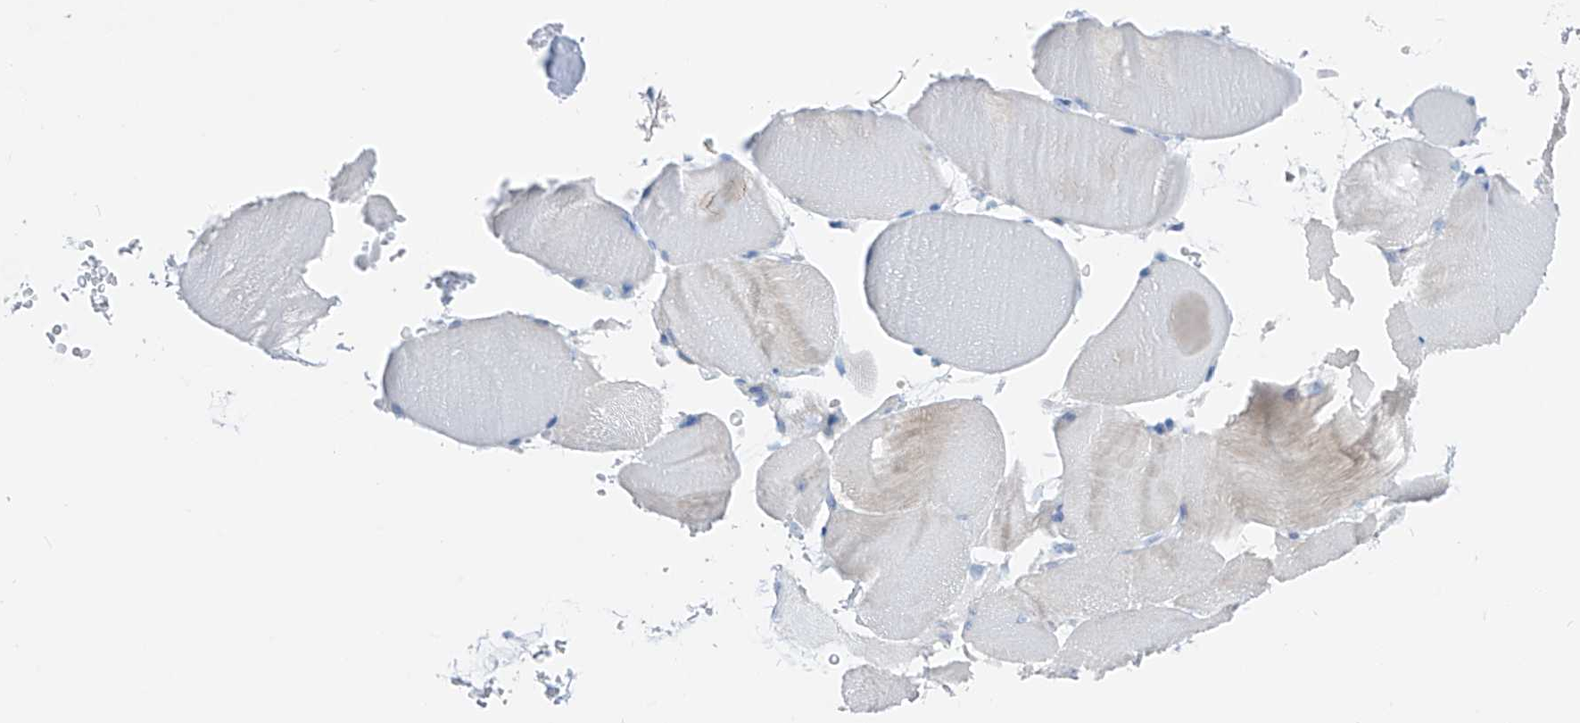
{"staining": {"intensity": "negative", "quantity": "none", "location": "none"}, "tissue": "skeletal muscle", "cell_type": "Myocytes", "image_type": "normal", "snomed": [{"axis": "morphology", "description": "Normal tissue, NOS"}, {"axis": "topography", "description": "Skeletal muscle"}, {"axis": "topography", "description": "Parathyroid gland"}], "caption": "Immunohistochemical staining of benign skeletal muscle displays no significant staining in myocytes.", "gene": "FRS3", "patient": {"sex": "female", "age": 37}}